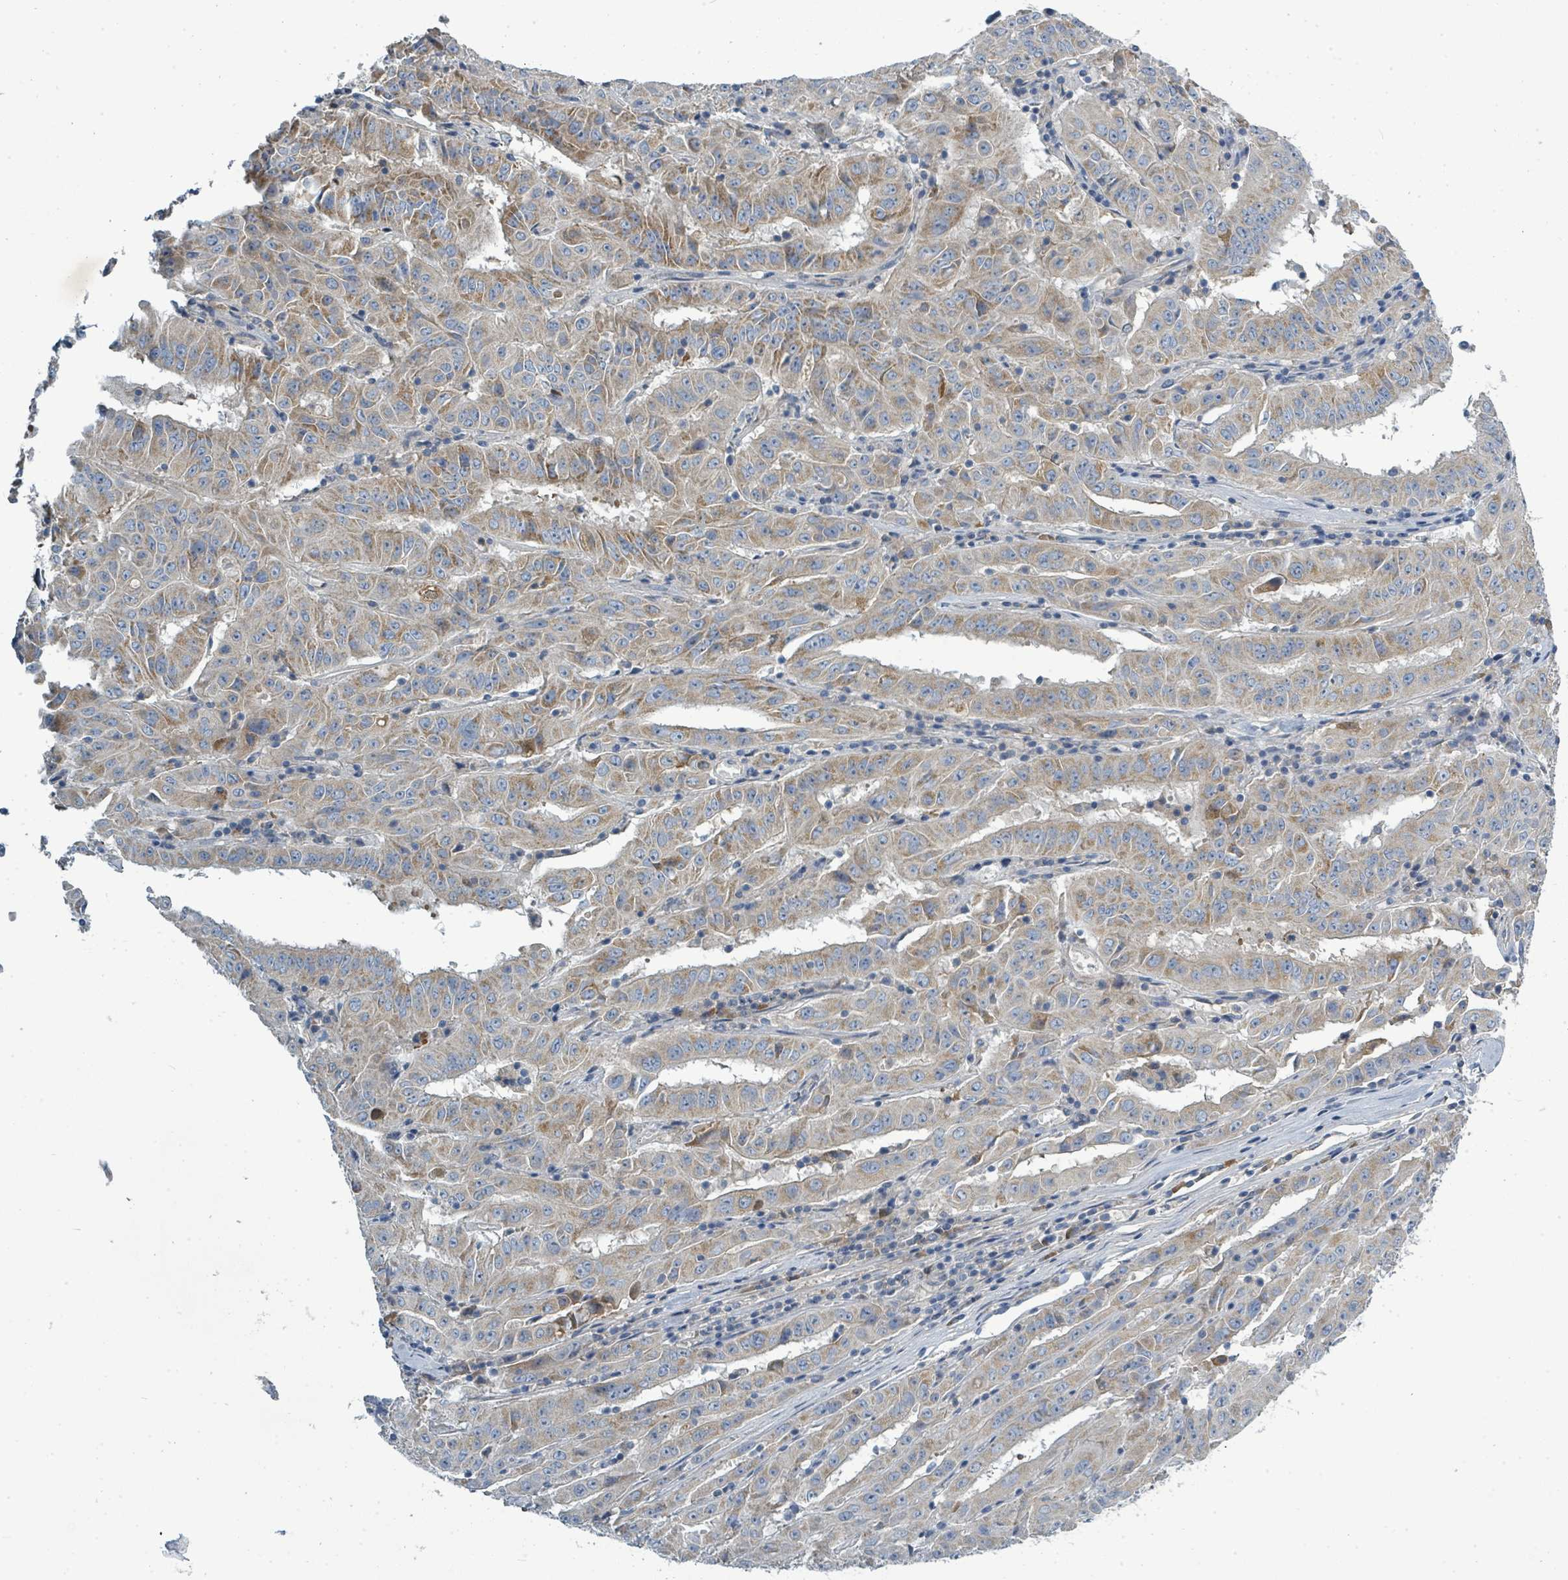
{"staining": {"intensity": "moderate", "quantity": "<25%", "location": "cytoplasmic/membranous"}, "tissue": "pancreatic cancer", "cell_type": "Tumor cells", "image_type": "cancer", "snomed": [{"axis": "morphology", "description": "Adenocarcinoma, NOS"}, {"axis": "topography", "description": "Pancreas"}], "caption": "Immunohistochemistry staining of pancreatic cancer (adenocarcinoma), which exhibits low levels of moderate cytoplasmic/membranous positivity in approximately <25% of tumor cells indicating moderate cytoplasmic/membranous protein staining. The staining was performed using DAB (brown) for protein detection and nuclei were counterstained in hematoxylin (blue).", "gene": "SLC25A23", "patient": {"sex": "male", "age": 63}}